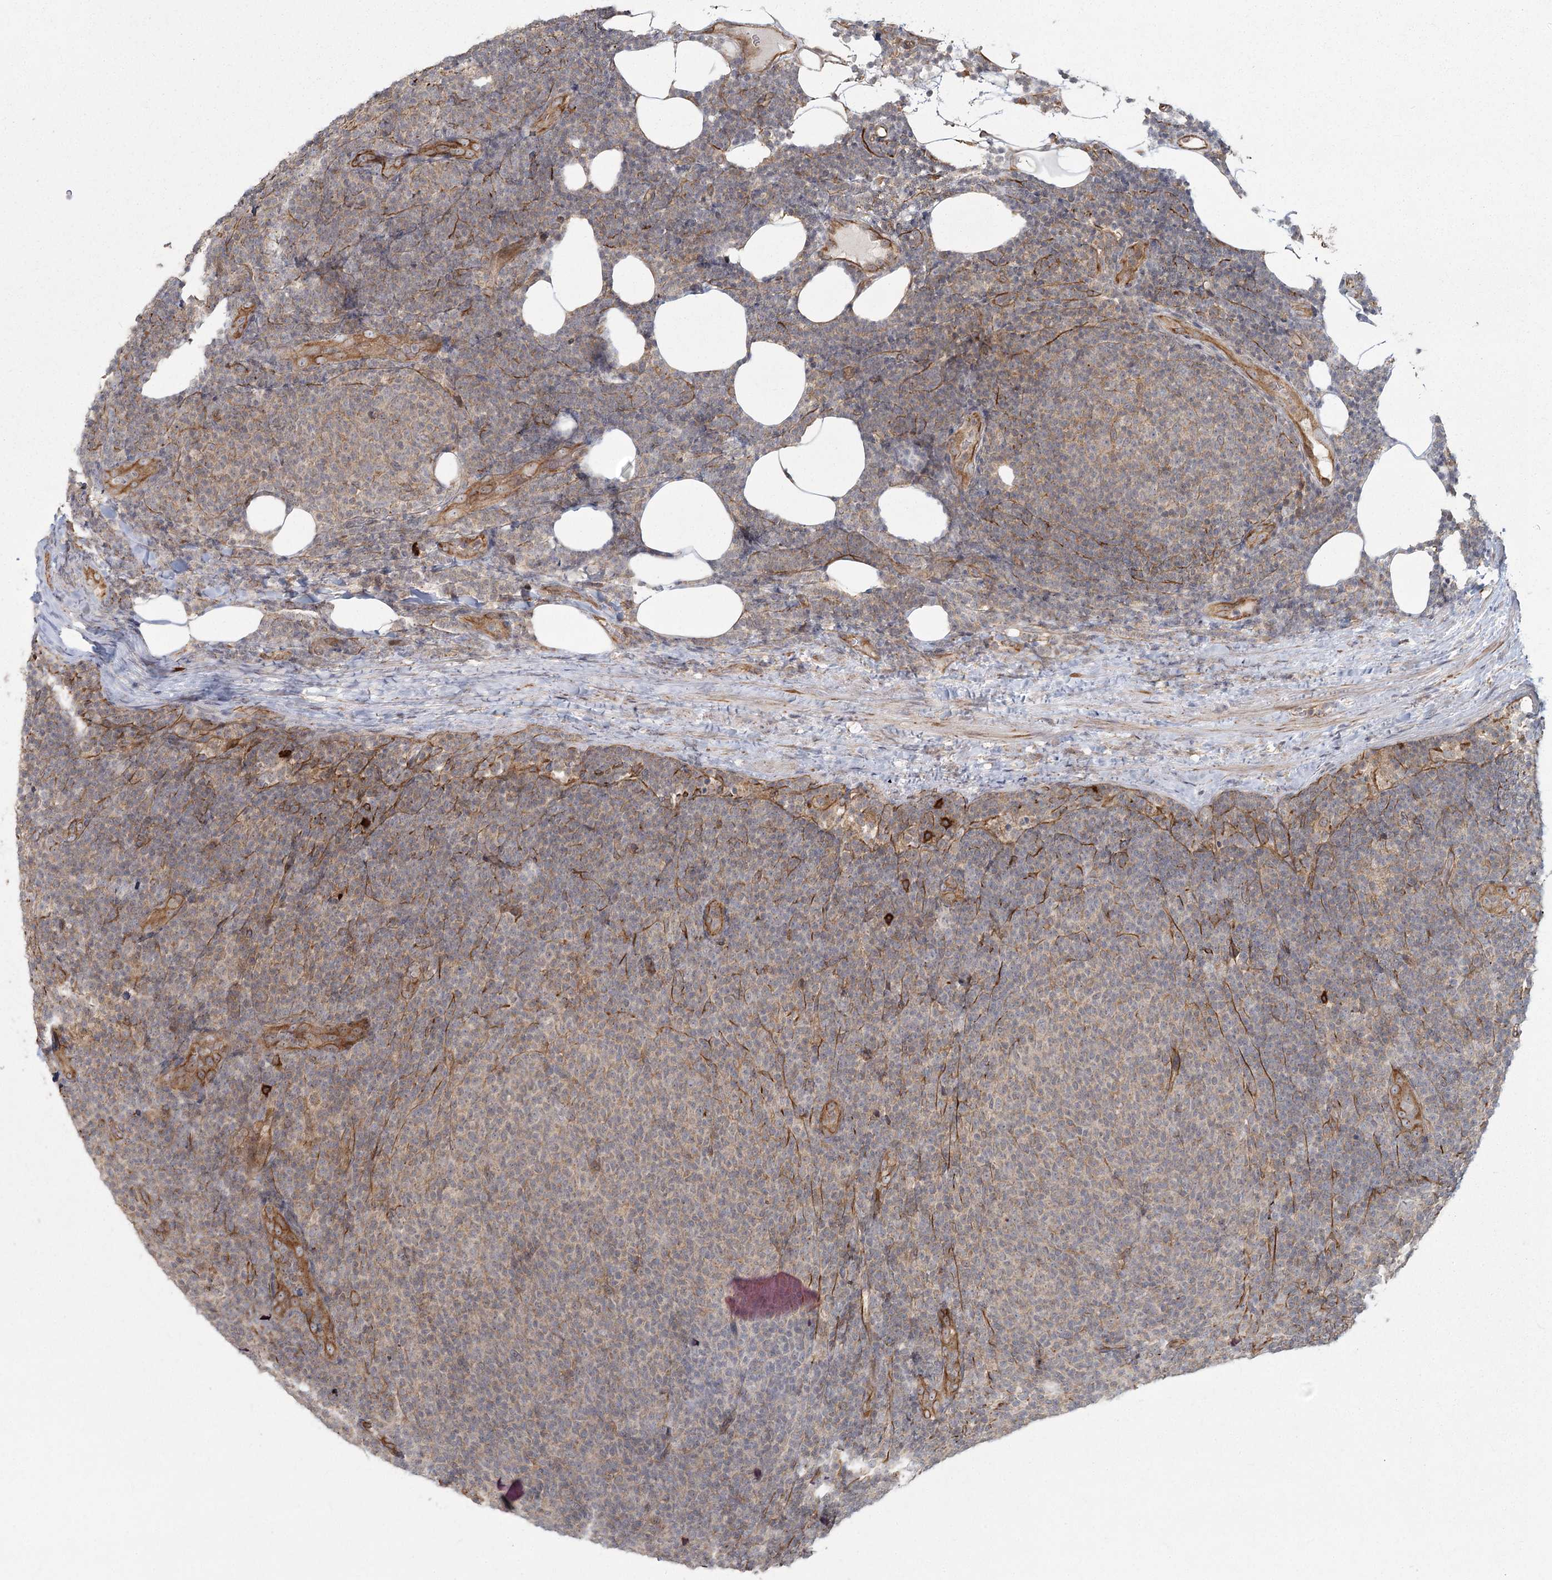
{"staining": {"intensity": "weak", "quantity": "25%-75%", "location": "cytoplasmic/membranous"}, "tissue": "lymphoma", "cell_type": "Tumor cells", "image_type": "cancer", "snomed": [{"axis": "morphology", "description": "Malignant lymphoma, non-Hodgkin's type, Low grade"}, {"axis": "topography", "description": "Lymph node"}], "caption": "A high-resolution photomicrograph shows immunohistochemistry staining of low-grade malignant lymphoma, non-Hodgkin's type, which demonstrates weak cytoplasmic/membranous expression in about 25%-75% of tumor cells. (brown staining indicates protein expression, while blue staining denotes nuclei).", "gene": "AP2M1", "patient": {"sex": "male", "age": 66}}